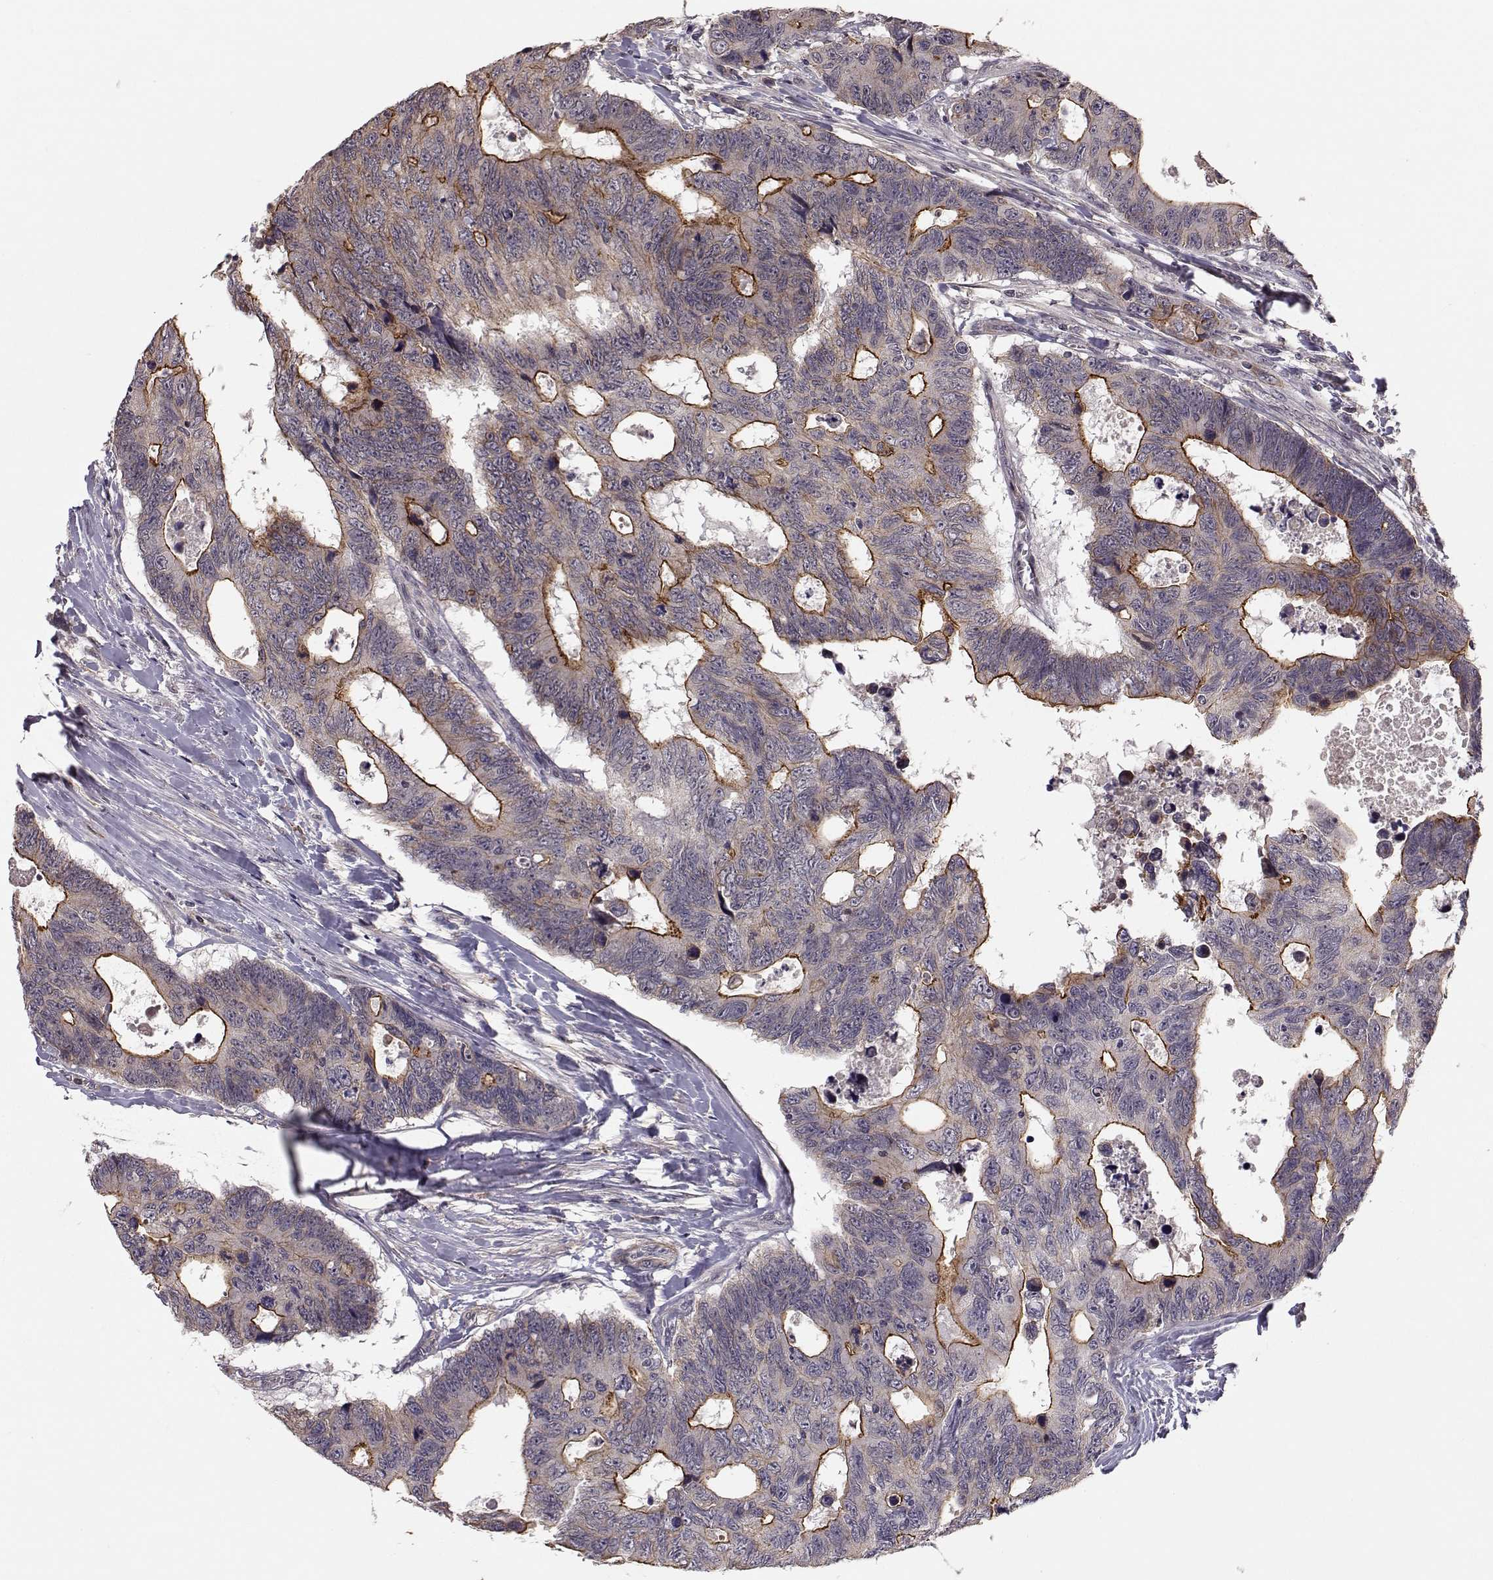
{"staining": {"intensity": "strong", "quantity": "<25%", "location": "cytoplasmic/membranous"}, "tissue": "colorectal cancer", "cell_type": "Tumor cells", "image_type": "cancer", "snomed": [{"axis": "morphology", "description": "Adenocarcinoma, NOS"}, {"axis": "topography", "description": "Colon"}], "caption": "The micrograph shows staining of colorectal cancer, revealing strong cytoplasmic/membranous protein staining (brown color) within tumor cells.", "gene": "PLEKHG3", "patient": {"sex": "female", "age": 77}}